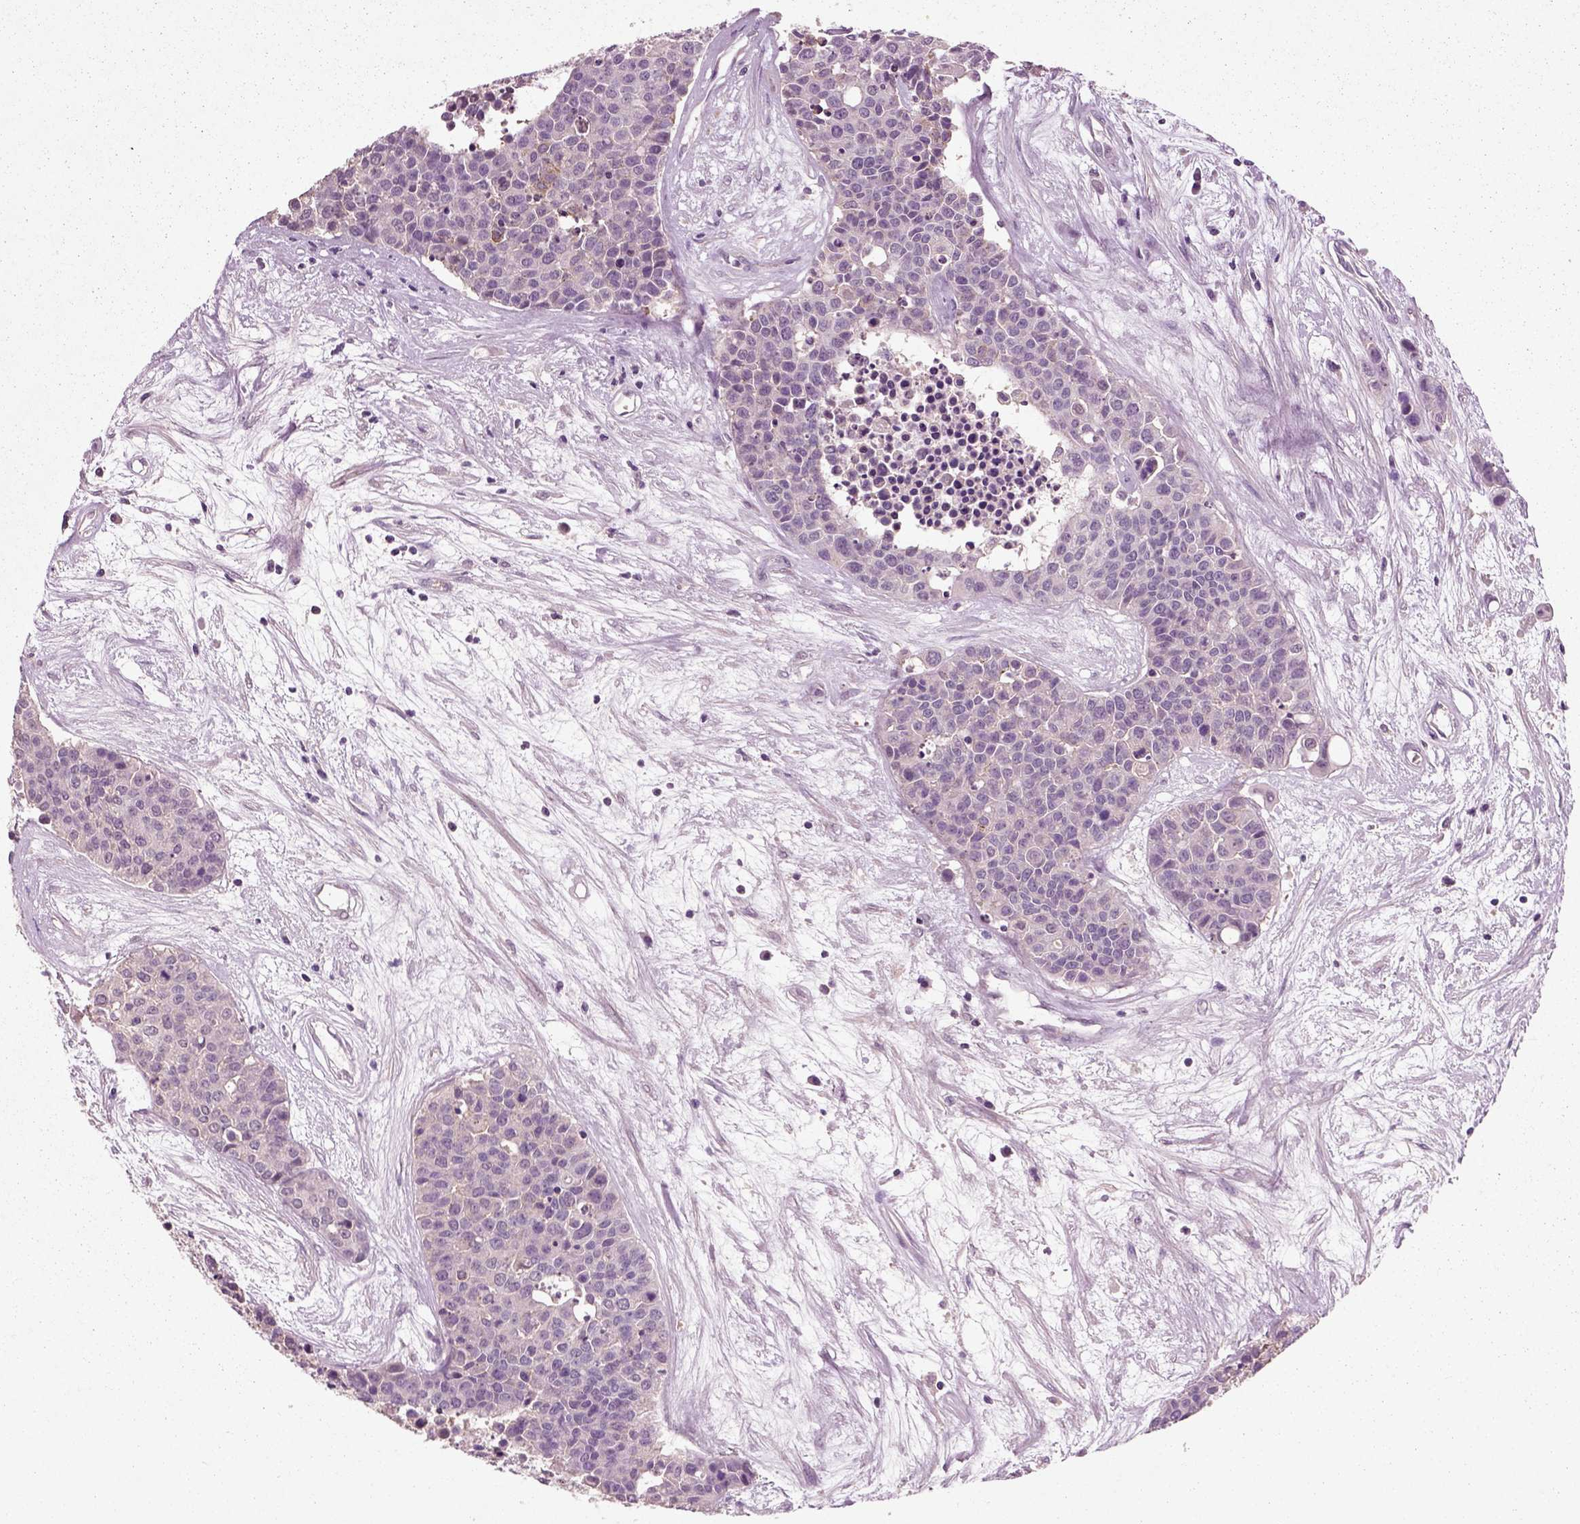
{"staining": {"intensity": "negative", "quantity": "none", "location": "none"}, "tissue": "carcinoid", "cell_type": "Tumor cells", "image_type": "cancer", "snomed": [{"axis": "morphology", "description": "Carcinoid, malignant, NOS"}, {"axis": "topography", "description": "Colon"}], "caption": "The photomicrograph demonstrates no staining of tumor cells in carcinoid.", "gene": "CHGB", "patient": {"sex": "male", "age": 81}}